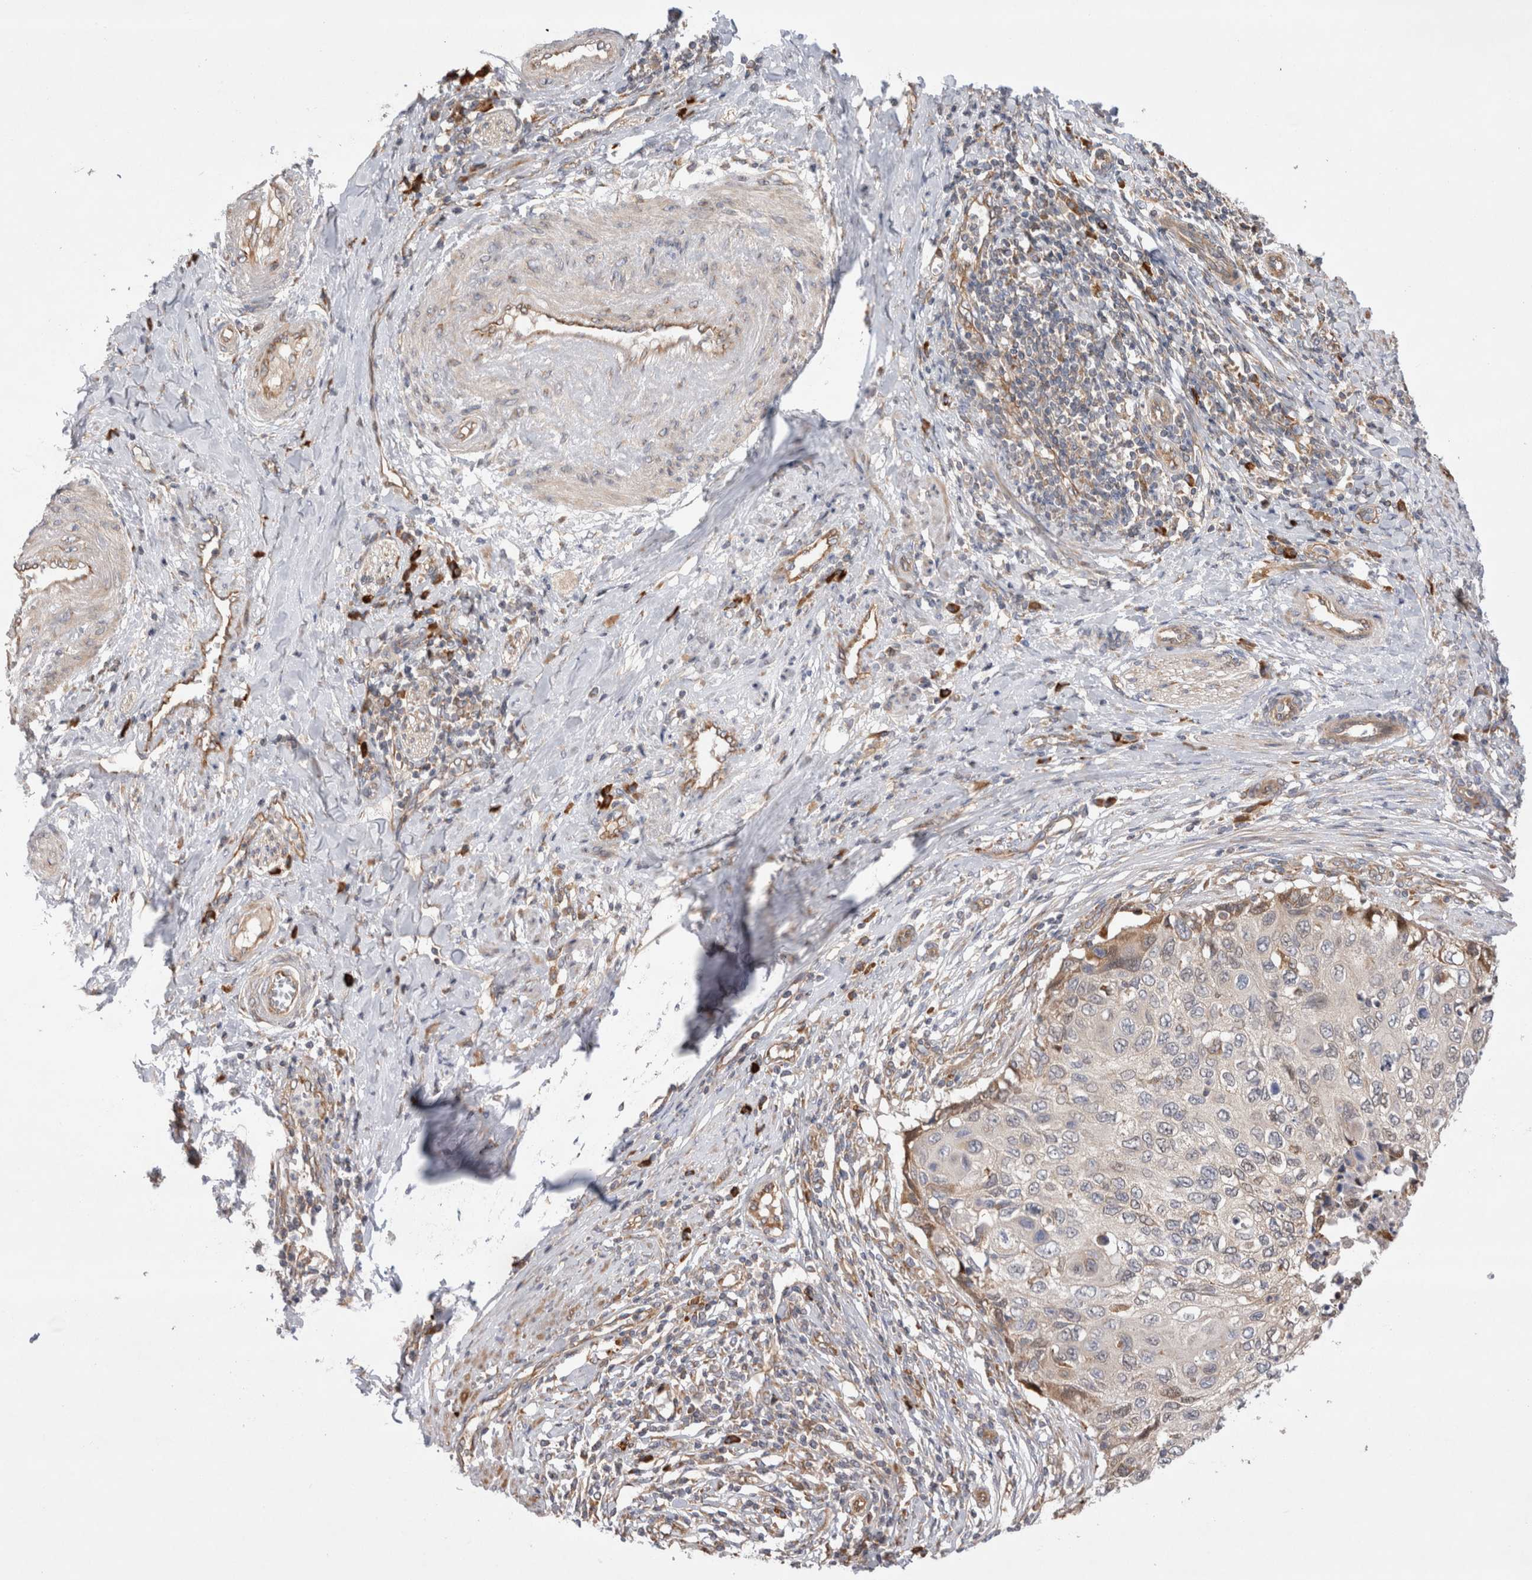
{"staining": {"intensity": "moderate", "quantity": "<25%", "location": "cytoplasmic/membranous"}, "tissue": "cervical cancer", "cell_type": "Tumor cells", "image_type": "cancer", "snomed": [{"axis": "morphology", "description": "Squamous cell carcinoma, NOS"}, {"axis": "topography", "description": "Cervix"}], "caption": "This is an image of immunohistochemistry staining of squamous cell carcinoma (cervical), which shows moderate staining in the cytoplasmic/membranous of tumor cells.", "gene": "PDCD10", "patient": {"sex": "female", "age": 70}}